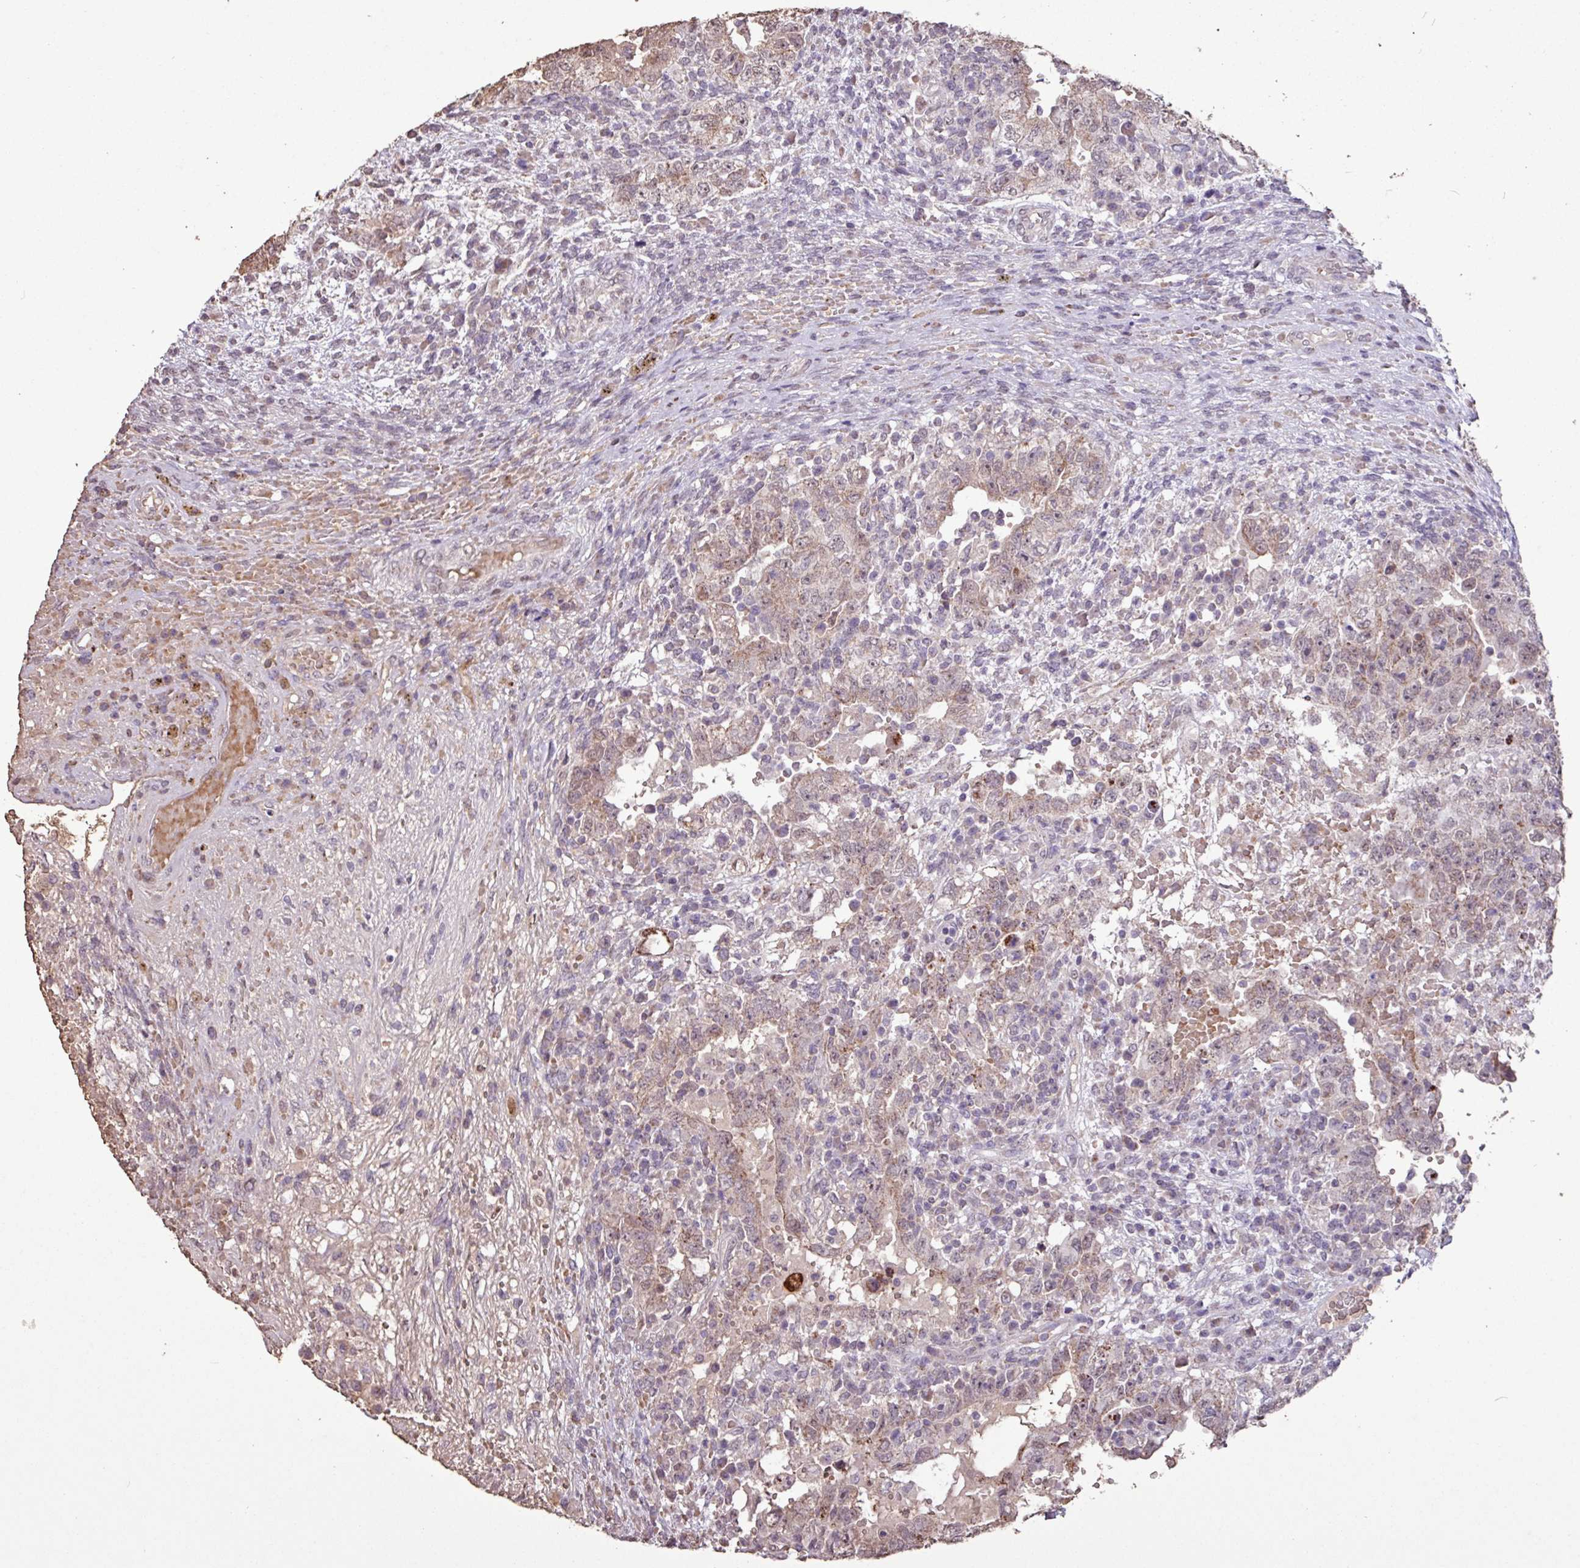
{"staining": {"intensity": "weak", "quantity": ">75%", "location": "cytoplasmic/membranous"}, "tissue": "testis cancer", "cell_type": "Tumor cells", "image_type": "cancer", "snomed": [{"axis": "morphology", "description": "Carcinoma, Embryonal, NOS"}, {"axis": "topography", "description": "Testis"}], "caption": "Protein staining of testis cancer (embryonal carcinoma) tissue exhibits weak cytoplasmic/membranous staining in approximately >75% of tumor cells. Nuclei are stained in blue.", "gene": "L3MBTL3", "patient": {"sex": "male", "age": 26}}